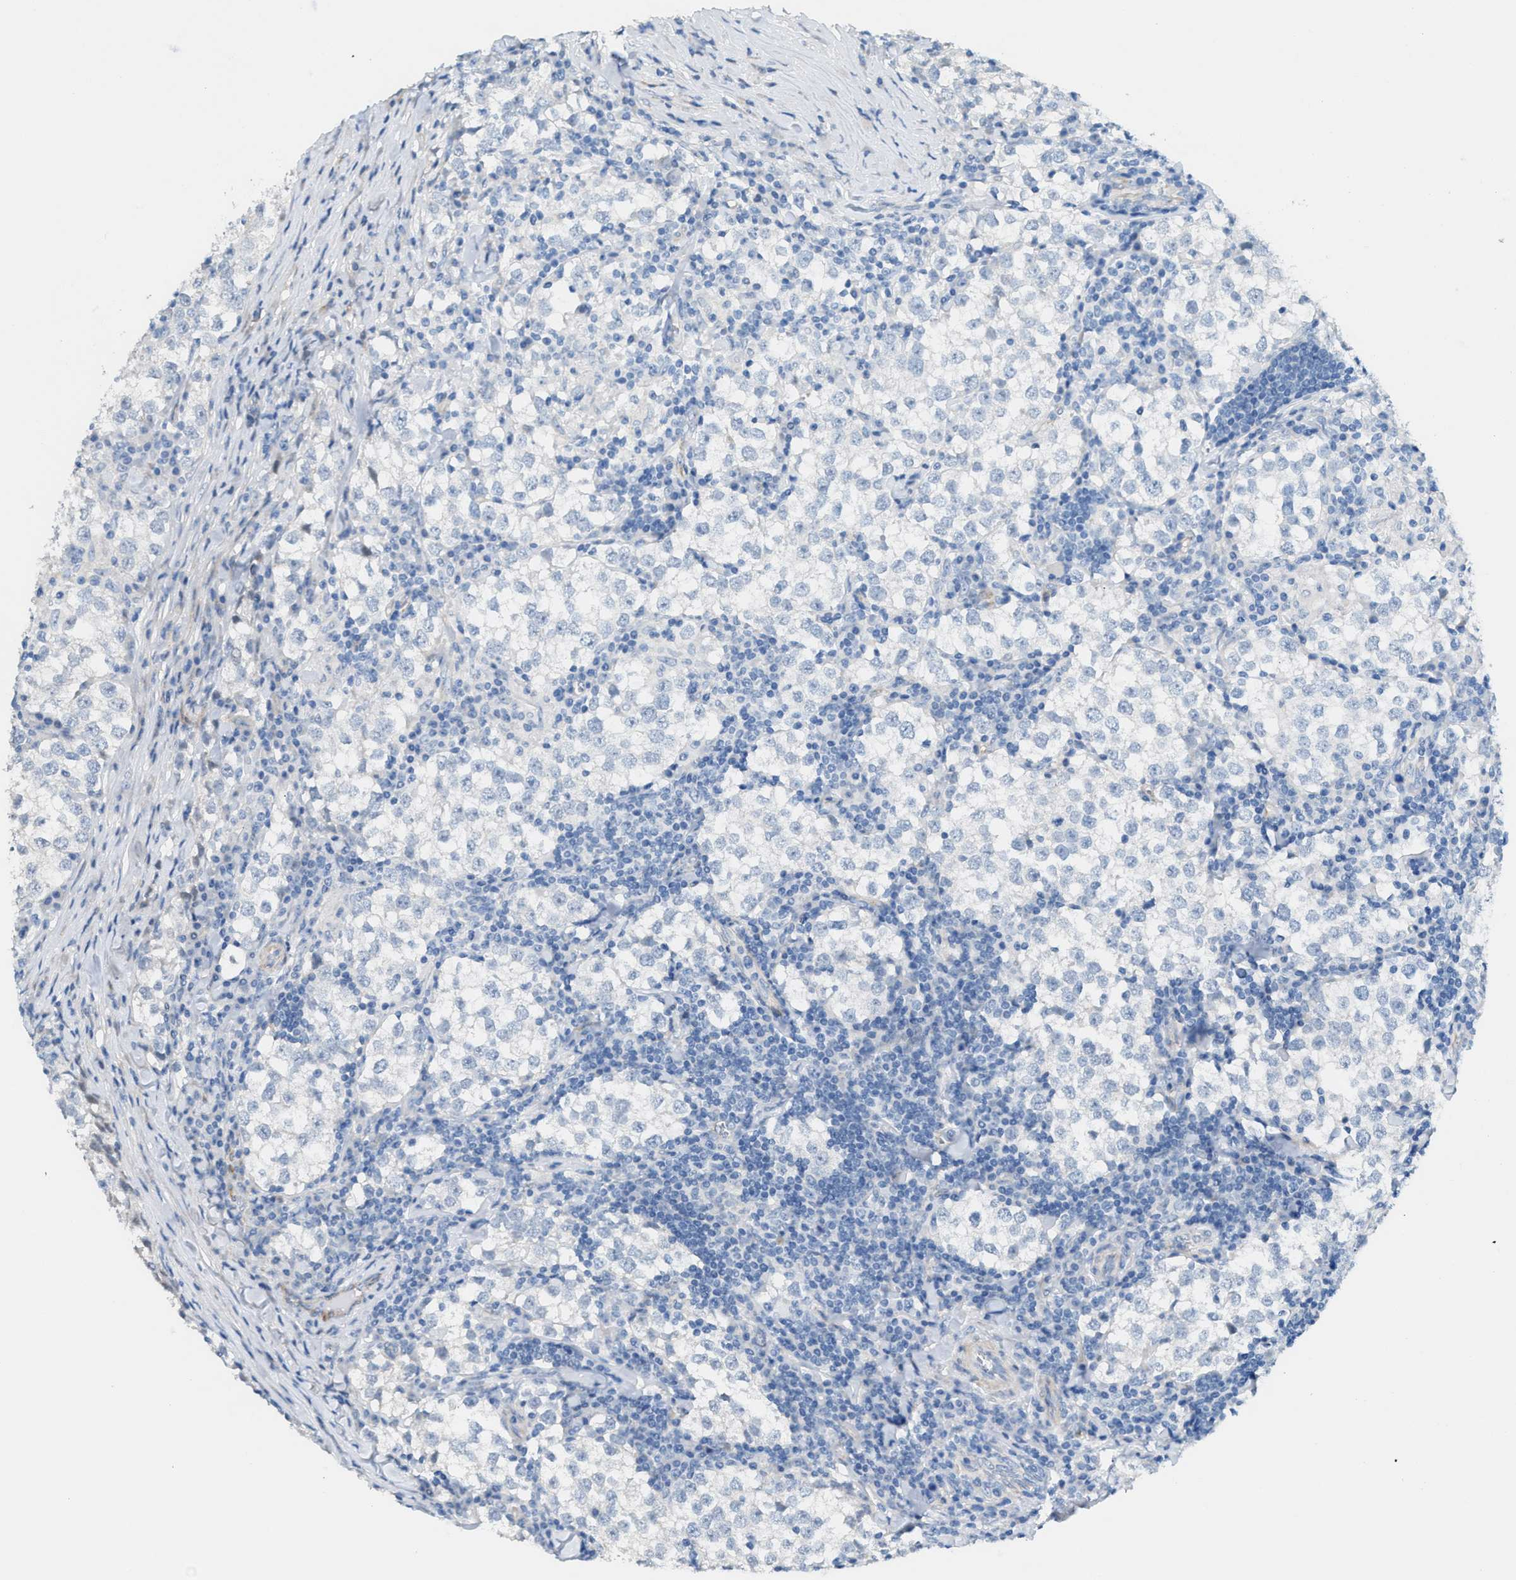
{"staining": {"intensity": "negative", "quantity": "none", "location": "none"}, "tissue": "testis cancer", "cell_type": "Tumor cells", "image_type": "cancer", "snomed": [{"axis": "morphology", "description": "Seminoma, NOS"}, {"axis": "morphology", "description": "Carcinoma, Embryonal, NOS"}, {"axis": "topography", "description": "Testis"}], "caption": "Seminoma (testis) was stained to show a protein in brown. There is no significant staining in tumor cells. (Brightfield microscopy of DAB immunohistochemistry at high magnification).", "gene": "MPP3", "patient": {"sex": "male", "age": 36}}